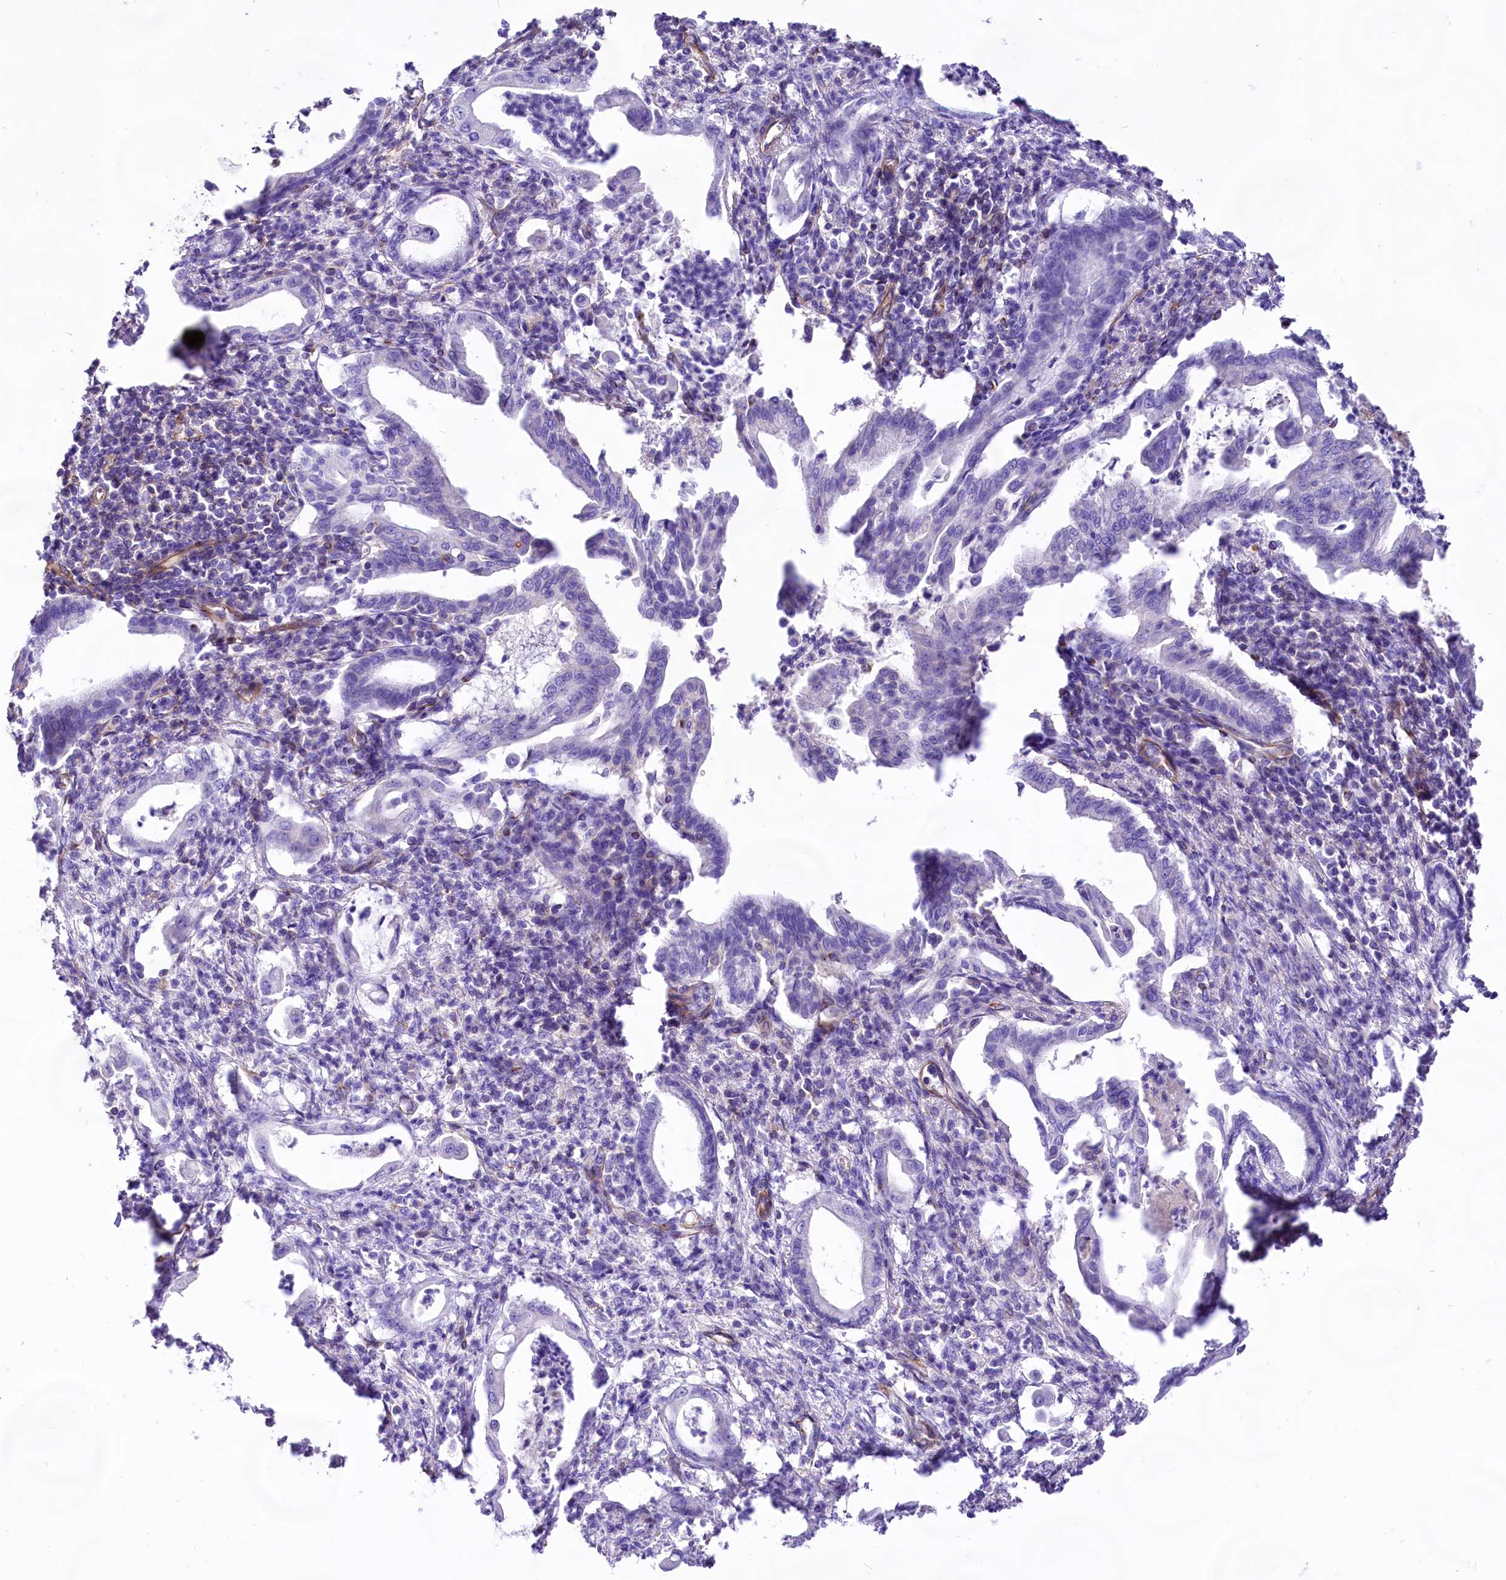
{"staining": {"intensity": "negative", "quantity": "none", "location": "none"}, "tissue": "pancreatic cancer", "cell_type": "Tumor cells", "image_type": "cancer", "snomed": [{"axis": "morphology", "description": "Adenocarcinoma, NOS"}, {"axis": "topography", "description": "Pancreas"}], "caption": "A histopathology image of pancreatic cancer (adenocarcinoma) stained for a protein shows no brown staining in tumor cells. The staining was performed using DAB (3,3'-diaminobenzidine) to visualize the protein expression in brown, while the nuclei were stained in blue with hematoxylin (Magnification: 20x).", "gene": "CD99", "patient": {"sex": "female", "age": 55}}